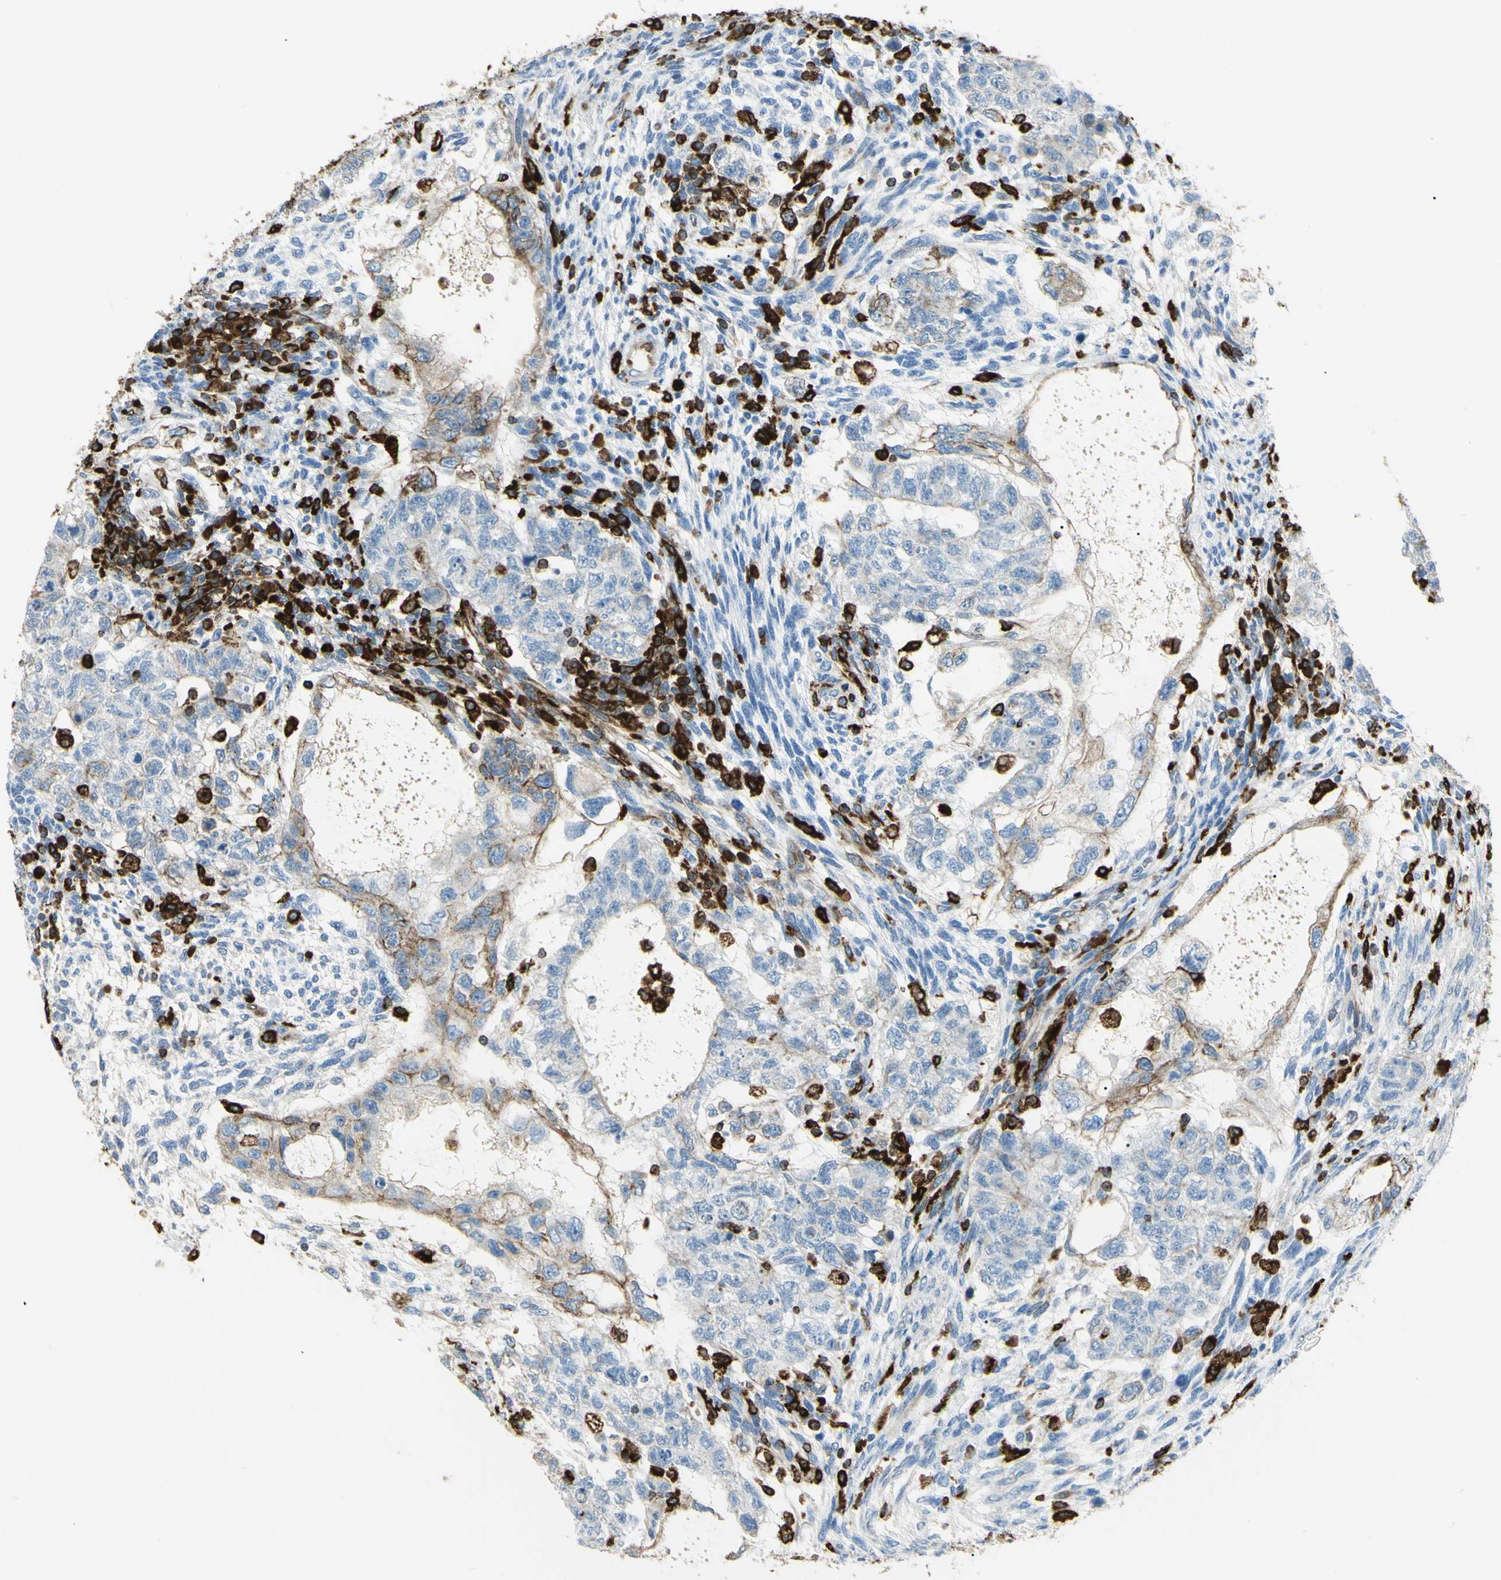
{"staining": {"intensity": "negative", "quantity": "none", "location": "none"}, "tissue": "testis cancer", "cell_type": "Tumor cells", "image_type": "cancer", "snomed": [{"axis": "morphology", "description": "Normal tissue, NOS"}, {"axis": "morphology", "description": "Carcinoma, Embryonal, NOS"}, {"axis": "topography", "description": "Testis"}], "caption": "An immunohistochemistry (IHC) micrograph of embryonal carcinoma (testis) is shown. There is no staining in tumor cells of embryonal carcinoma (testis).", "gene": "CD74", "patient": {"sex": "male", "age": 36}}